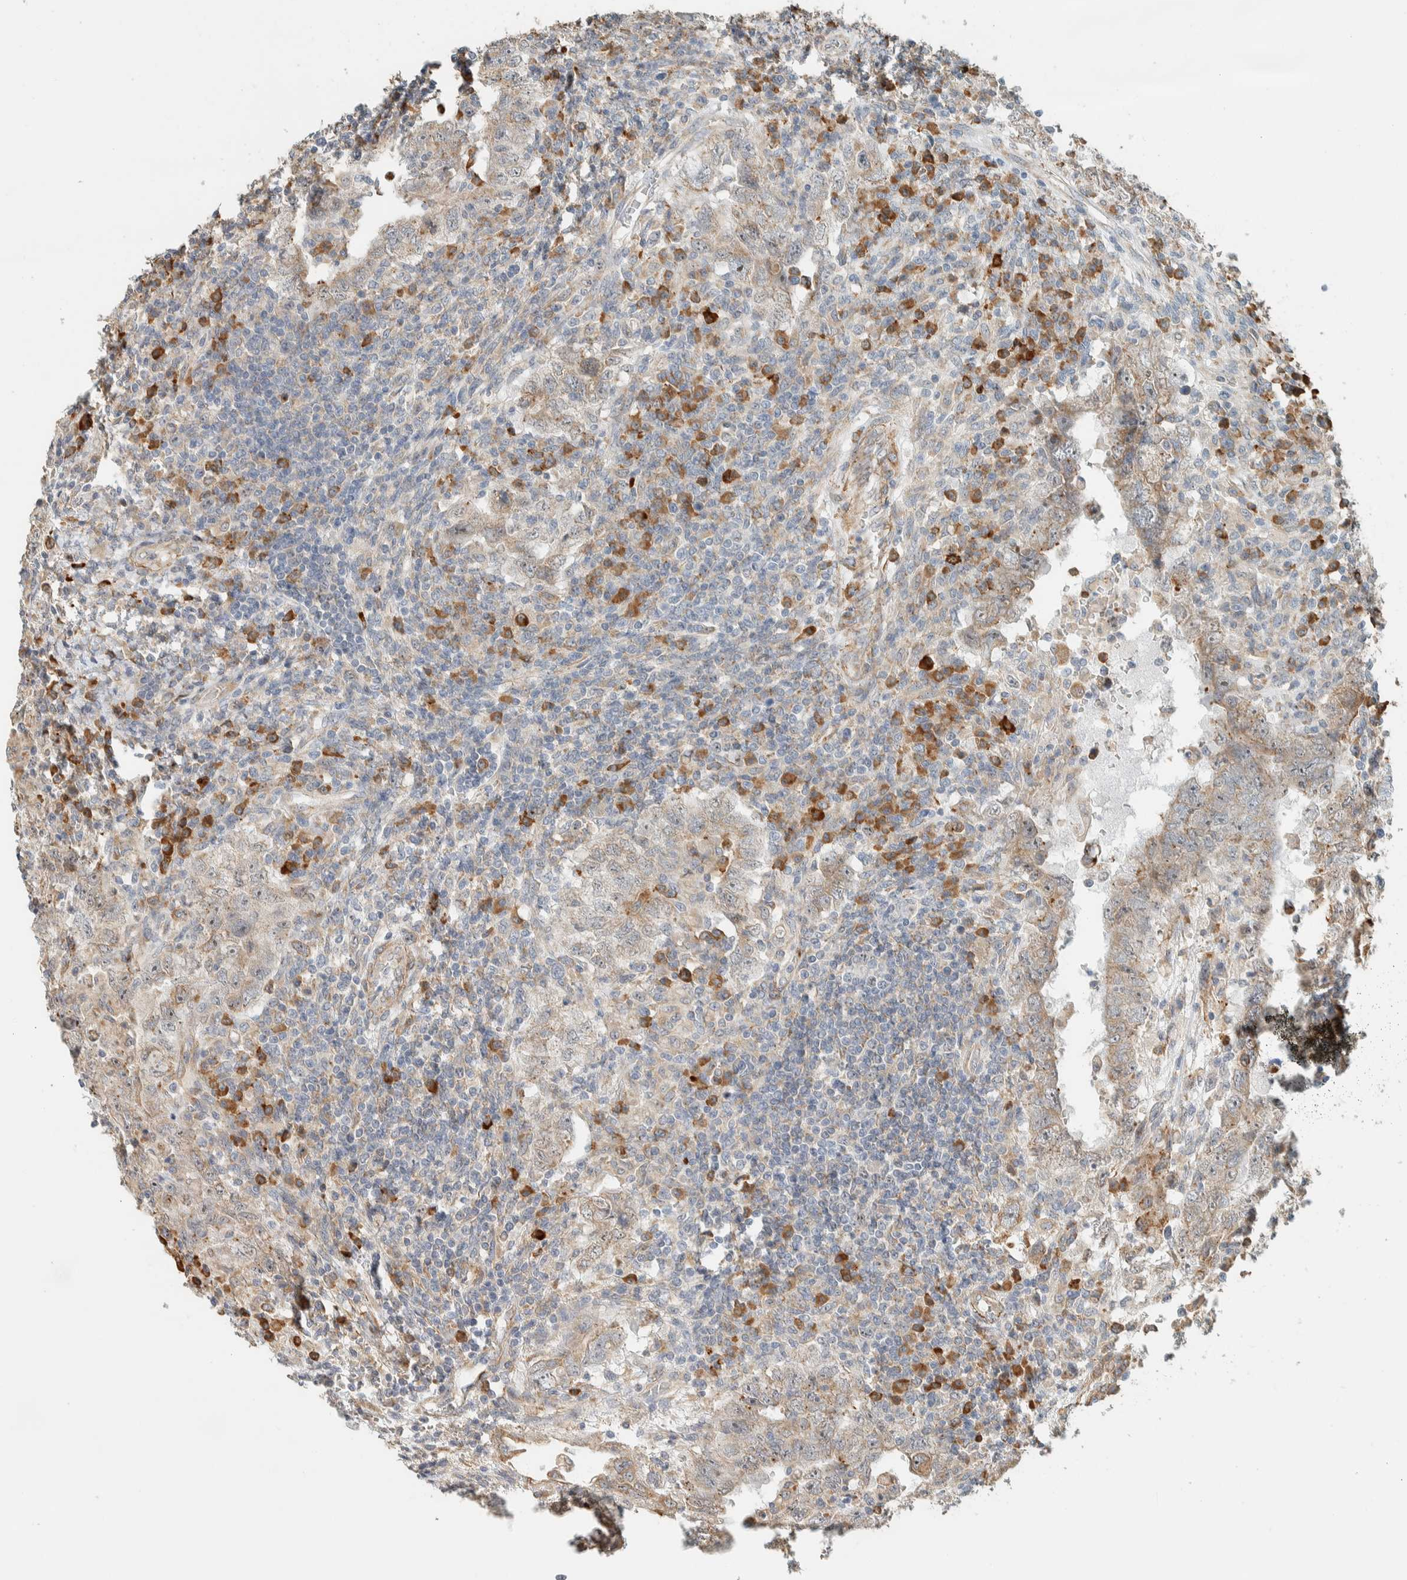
{"staining": {"intensity": "weak", "quantity": ">75%", "location": "cytoplasmic/membranous"}, "tissue": "testis cancer", "cell_type": "Tumor cells", "image_type": "cancer", "snomed": [{"axis": "morphology", "description": "Carcinoma, Embryonal, NOS"}, {"axis": "topography", "description": "Testis"}], "caption": "There is low levels of weak cytoplasmic/membranous staining in tumor cells of testis embryonal carcinoma, as demonstrated by immunohistochemical staining (brown color).", "gene": "KLHL40", "patient": {"sex": "male", "age": 26}}